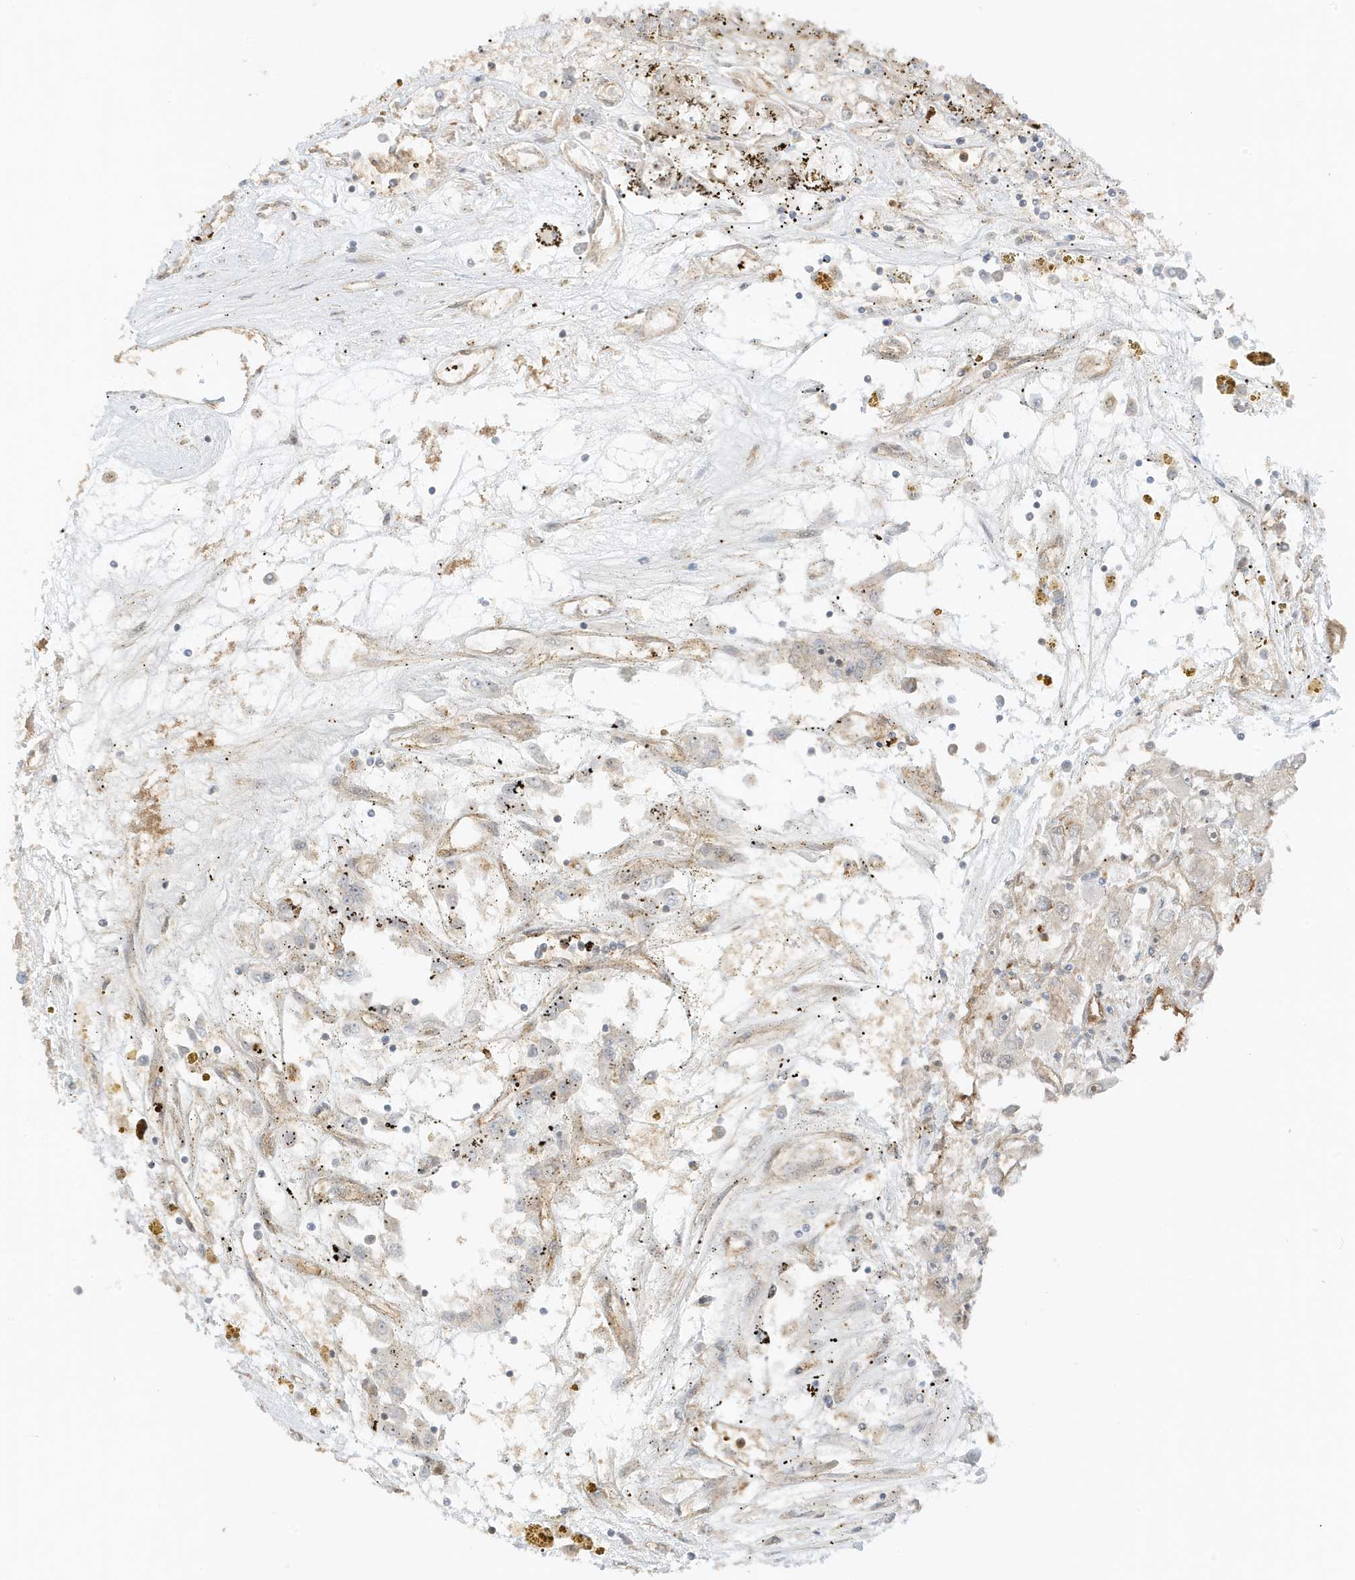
{"staining": {"intensity": "weak", "quantity": "25%-75%", "location": "cytoplasmic/membranous"}, "tissue": "renal cancer", "cell_type": "Tumor cells", "image_type": "cancer", "snomed": [{"axis": "morphology", "description": "Adenocarcinoma, NOS"}, {"axis": "topography", "description": "Kidney"}], "caption": "Brown immunohistochemical staining in human renal adenocarcinoma displays weak cytoplasmic/membranous expression in about 25%-75% of tumor cells.", "gene": "UBAP2L", "patient": {"sex": "female", "age": 52}}